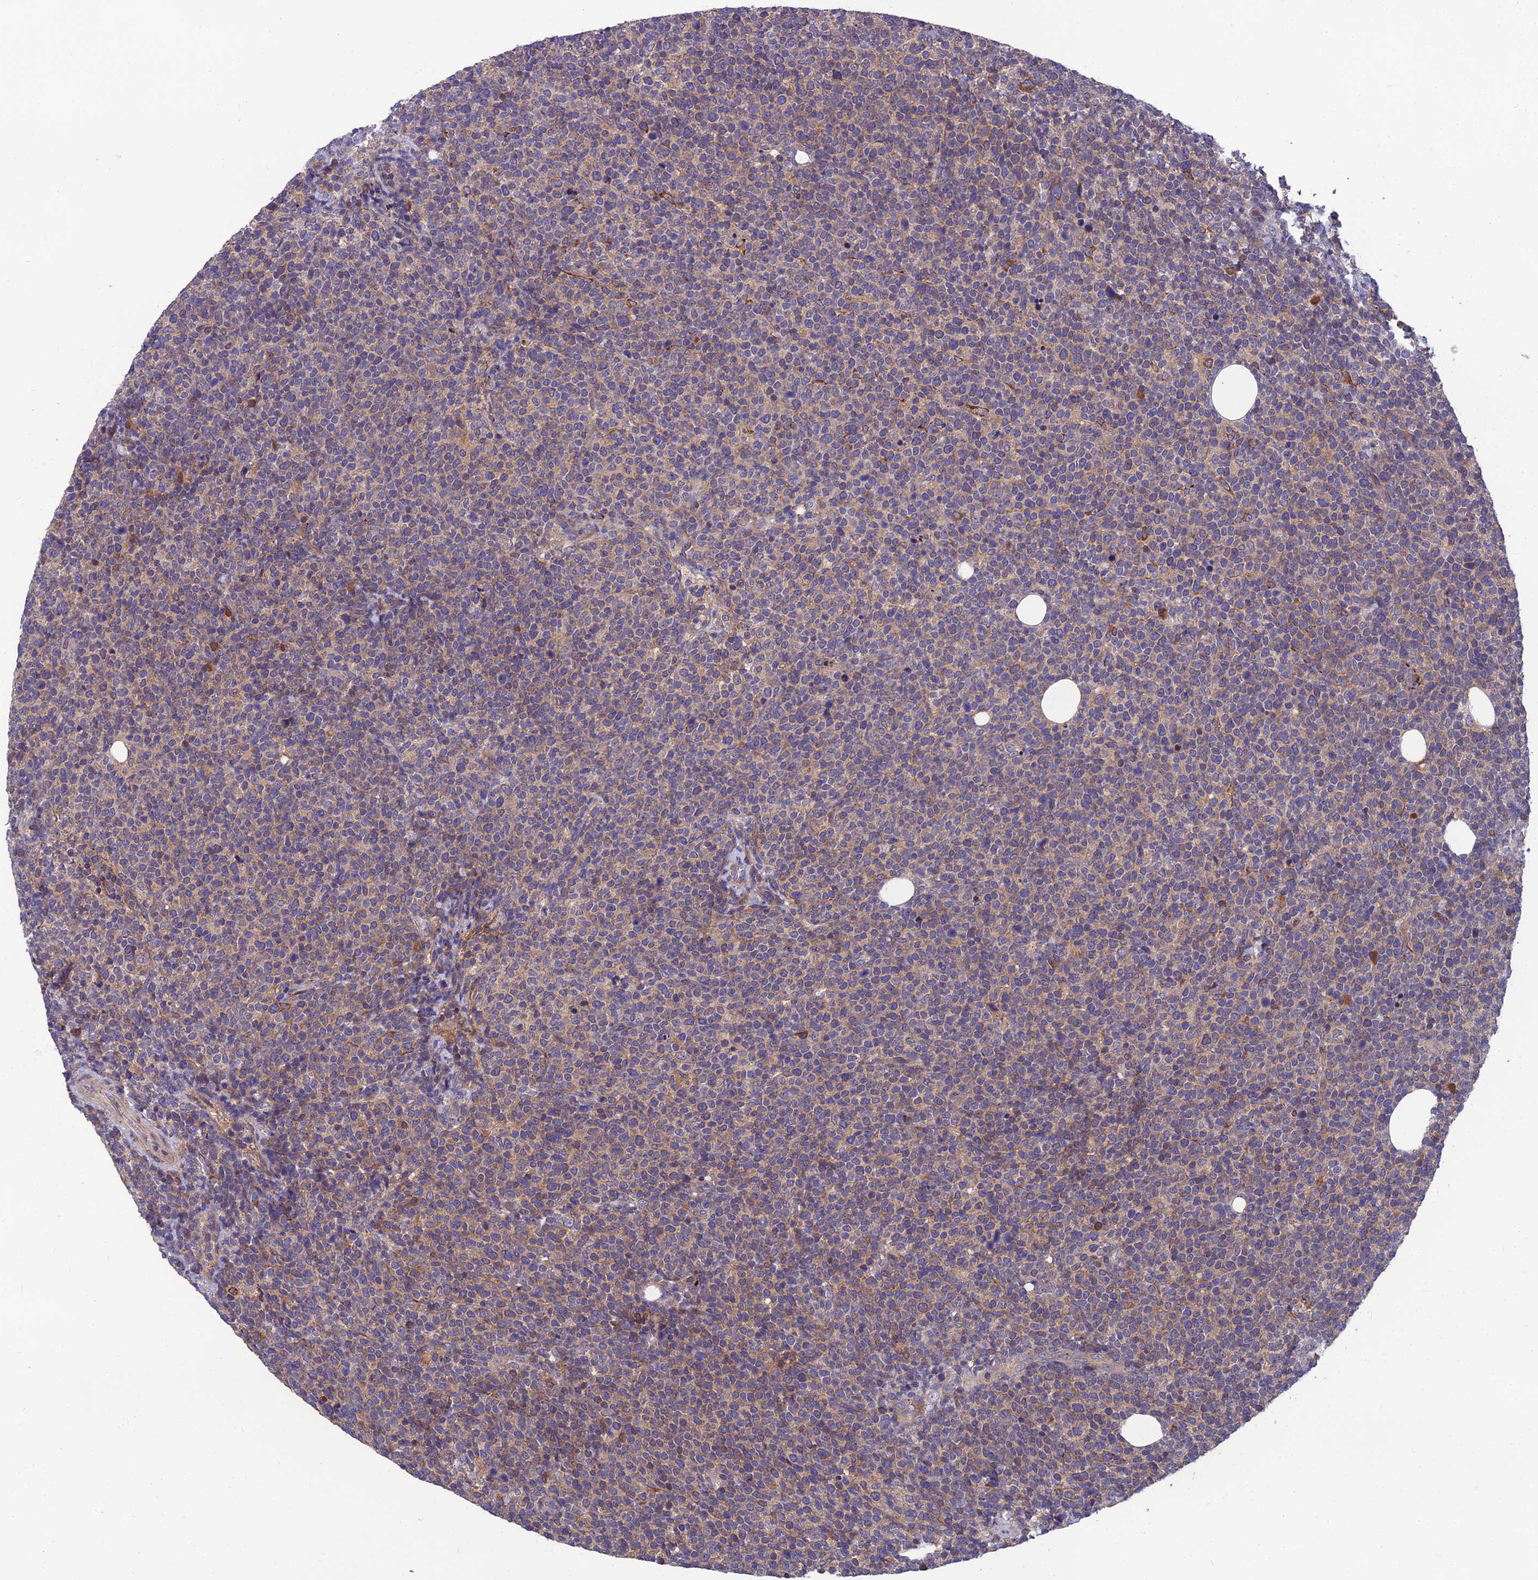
{"staining": {"intensity": "weak", "quantity": "<25%", "location": "cytoplasmic/membranous"}, "tissue": "lymphoma", "cell_type": "Tumor cells", "image_type": "cancer", "snomed": [{"axis": "morphology", "description": "Malignant lymphoma, non-Hodgkin's type, High grade"}, {"axis": "topography", "description": "Lymph node"}], "caption": "A high-resolution histopathology image shows immunohistochemistry (IHC) staining of lymphoma, which demonstrates no significant positivity in tumor cells.", "gene": "UMAD1", "patient": {"sex": "male", "age": 61}}